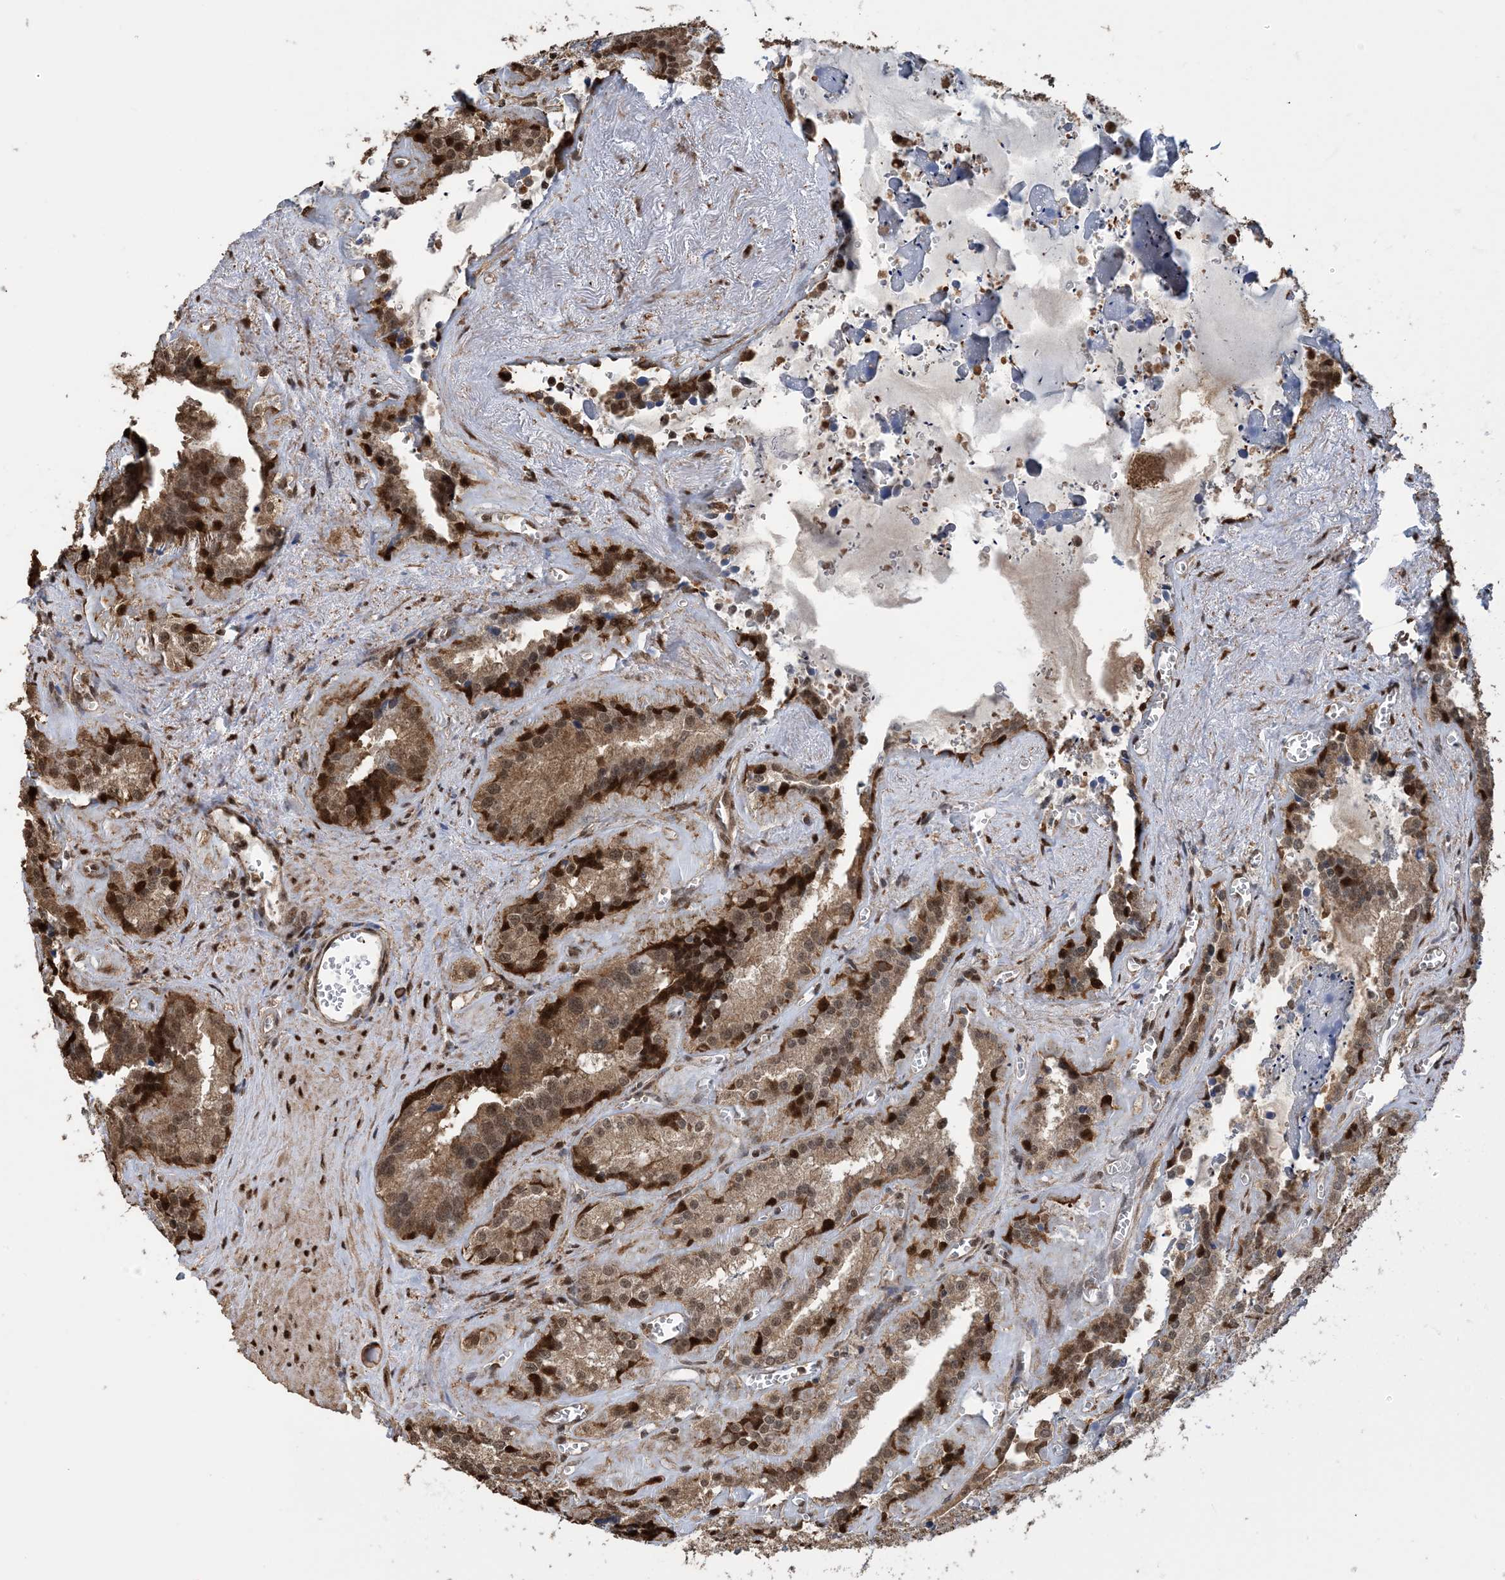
{"staining": {"intensity": "strong", "quantity": ">75%", "location": "cytoplasmic/membranous,nuclear"}, "tissue": "seminal vesicle", "cell_type": "Glandular cells", "image_type": "normal", "snomed": [{"axis": "morphology", "description": "Normal tissue, NOS"}, {"axis": "topography", "description": "Prostate"}, {"axis": "topography", "description": "Seminal veicle"}], "caption": "A brown stain labels strong cytoplasmic/membranous,nuclear positivity of a protein in glandular cells of benign seminal vesicle. The staining is performed using DAB (3,3'-diaminobenzidine) brown chromogen to label protein expression. The nuclei are counter-stained blue using hematoxylin.", "gene": "HSPA1A", "patient": {"sex": "male", "age": 59}}